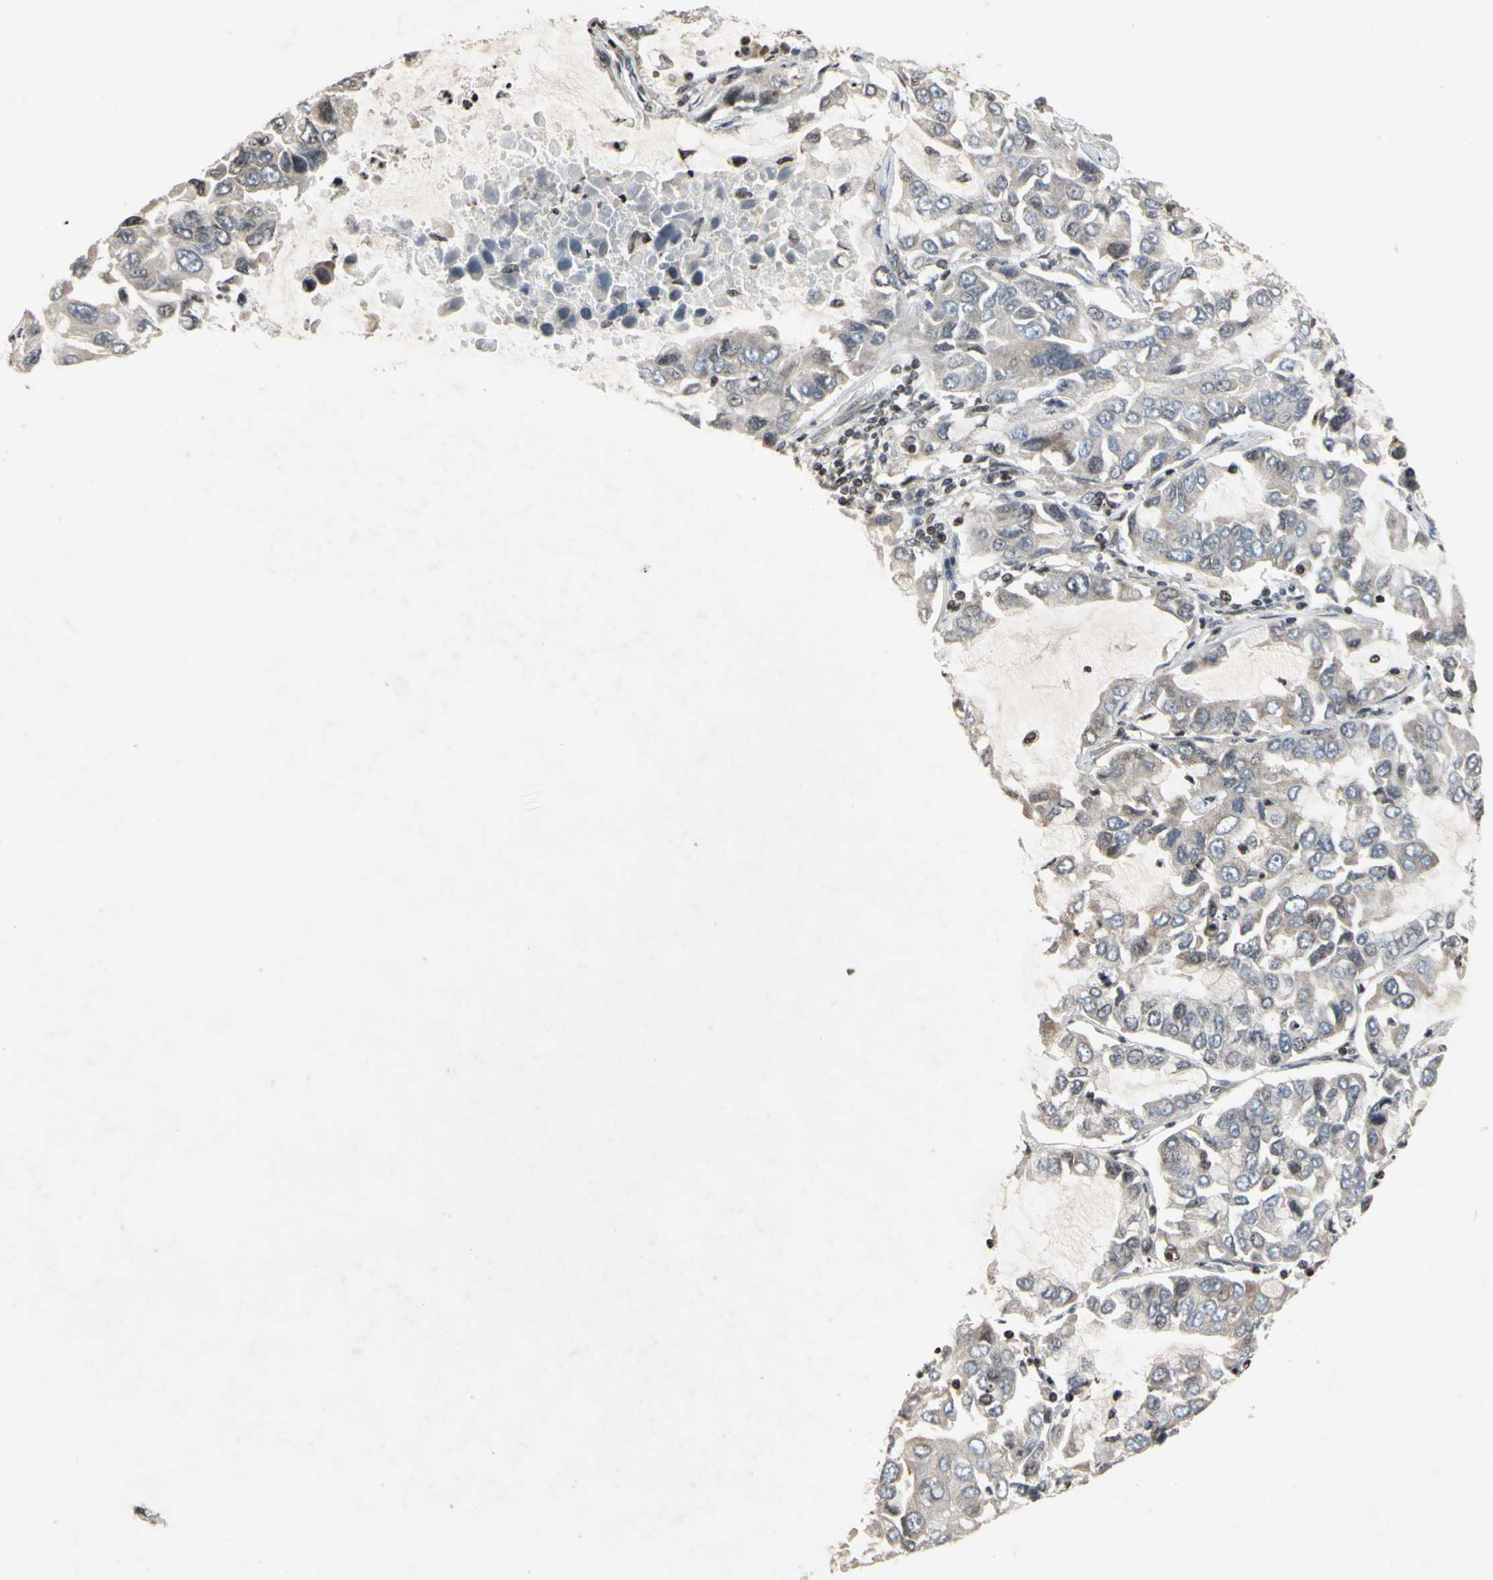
{"staining": {"intensity": "weak", "quantity": "<25%", "location": "cytoplasmic/membranous,nuclear"}, "tissue": "lung cancer", "cell_type": "Tumor cells", "image_type": "cancer", "snomed": [{"axis": "morphology", "description": "Adenocarcinoma, NOS"}, {"axis": "topography", "description": "Lung"}], "caption": "There is no significant positivity in tumor cells of lung adenocarcinoma. The staining was performed using DAB to visualize the protein expression in brown, while the nuclei were stained in blue with hematoxylin (Magnification: 20x).", "gene": "ARG1", "patient": {"sex": "male", "age": 64}}